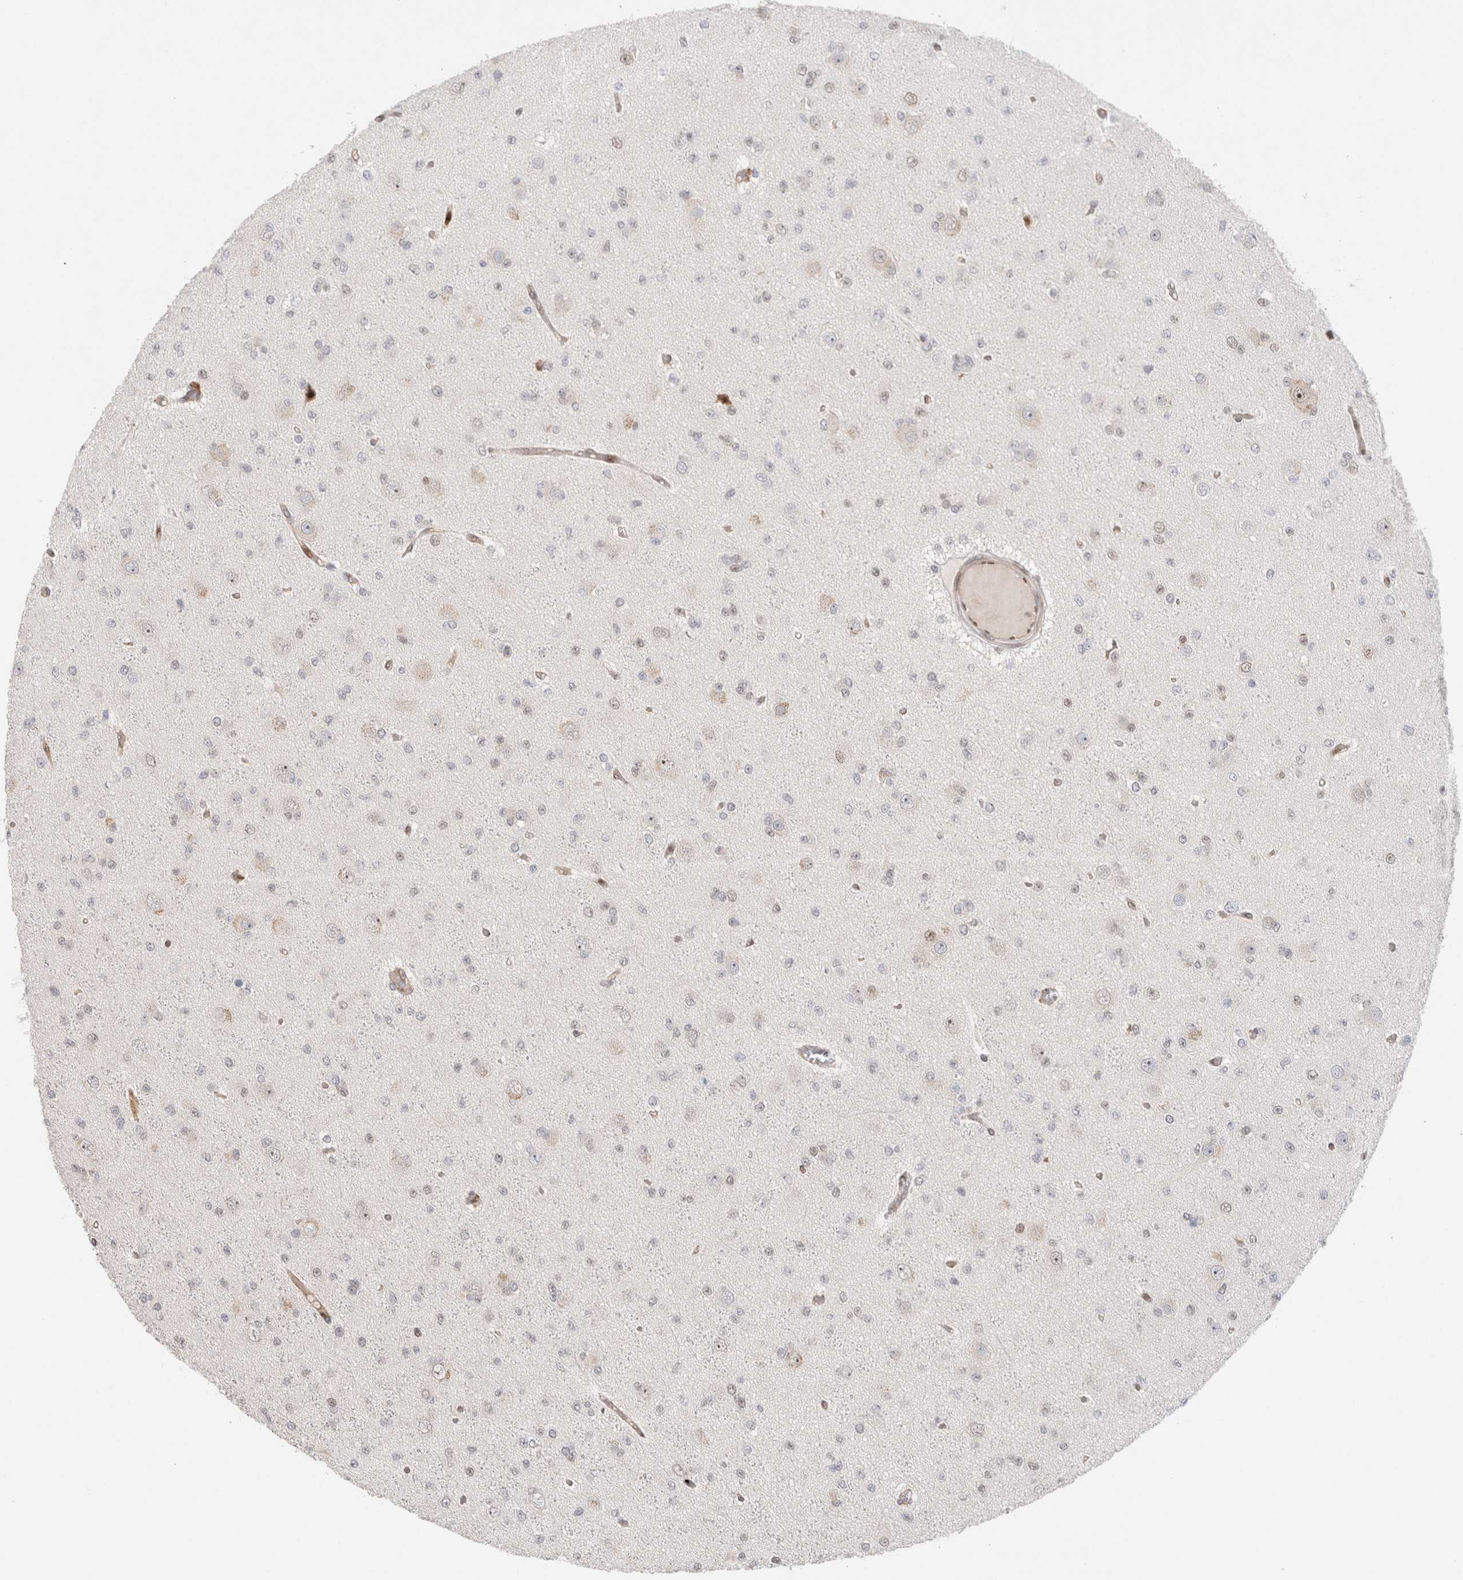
{"staining": {"intensity": "negative", "quantity": "none", "location": "none"}, "tissue": "glioma", "cell_type": "Tumor cells", "image_type": "cancer", "snomed": [{"axis": "morphology", "description": "Glioma, malignant, Low grade"}, {"axis": "topography", "description": "Brain"}], "caption": "DAB (3,3'-diaminobenzidine) immunohistochemical staining of human glioma shows no significant staining in tumor cells.", "gene": "TCF4", "patient": {"sex": "female", "age": 22}}